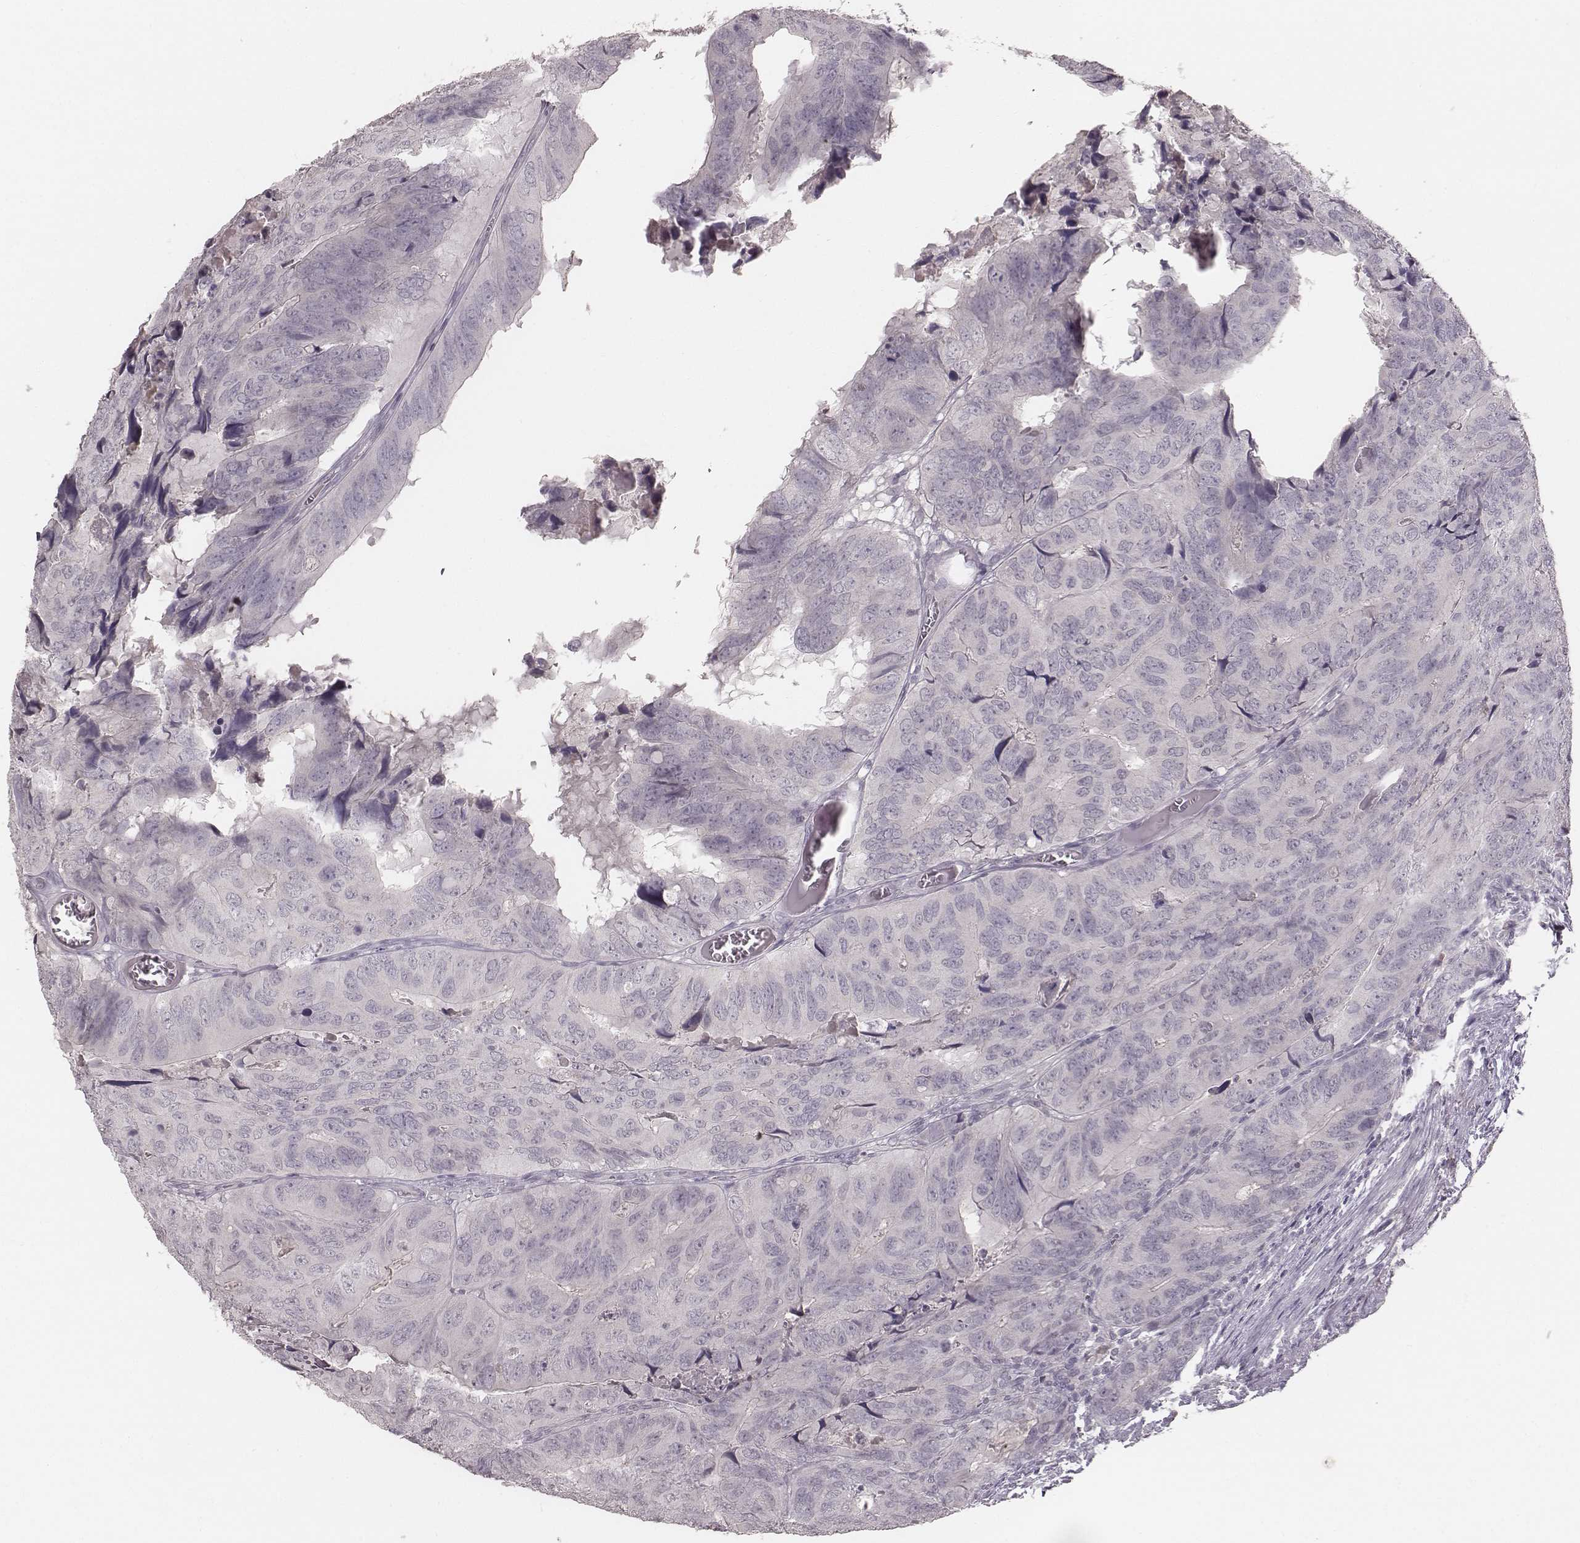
{"staining": {"intensity": "negative", "quantity": "none", "location": "none"}, "tissue": "colorectal cancer", "cell_type": "Tumor cells", "image_type": "cancer", "snomed": [{"axis": "morphology", "description": "Adenocarcinoma, NOS"}, {"axis": "topography", "description": "Colon"}], "caption": "A histopathology image of adenocarcinoma (colorectal) stained for a protein exhibits no brown staining in tumor cells.", "gene": "LY6K", "patient": {"sex": "male", "age": 79}}